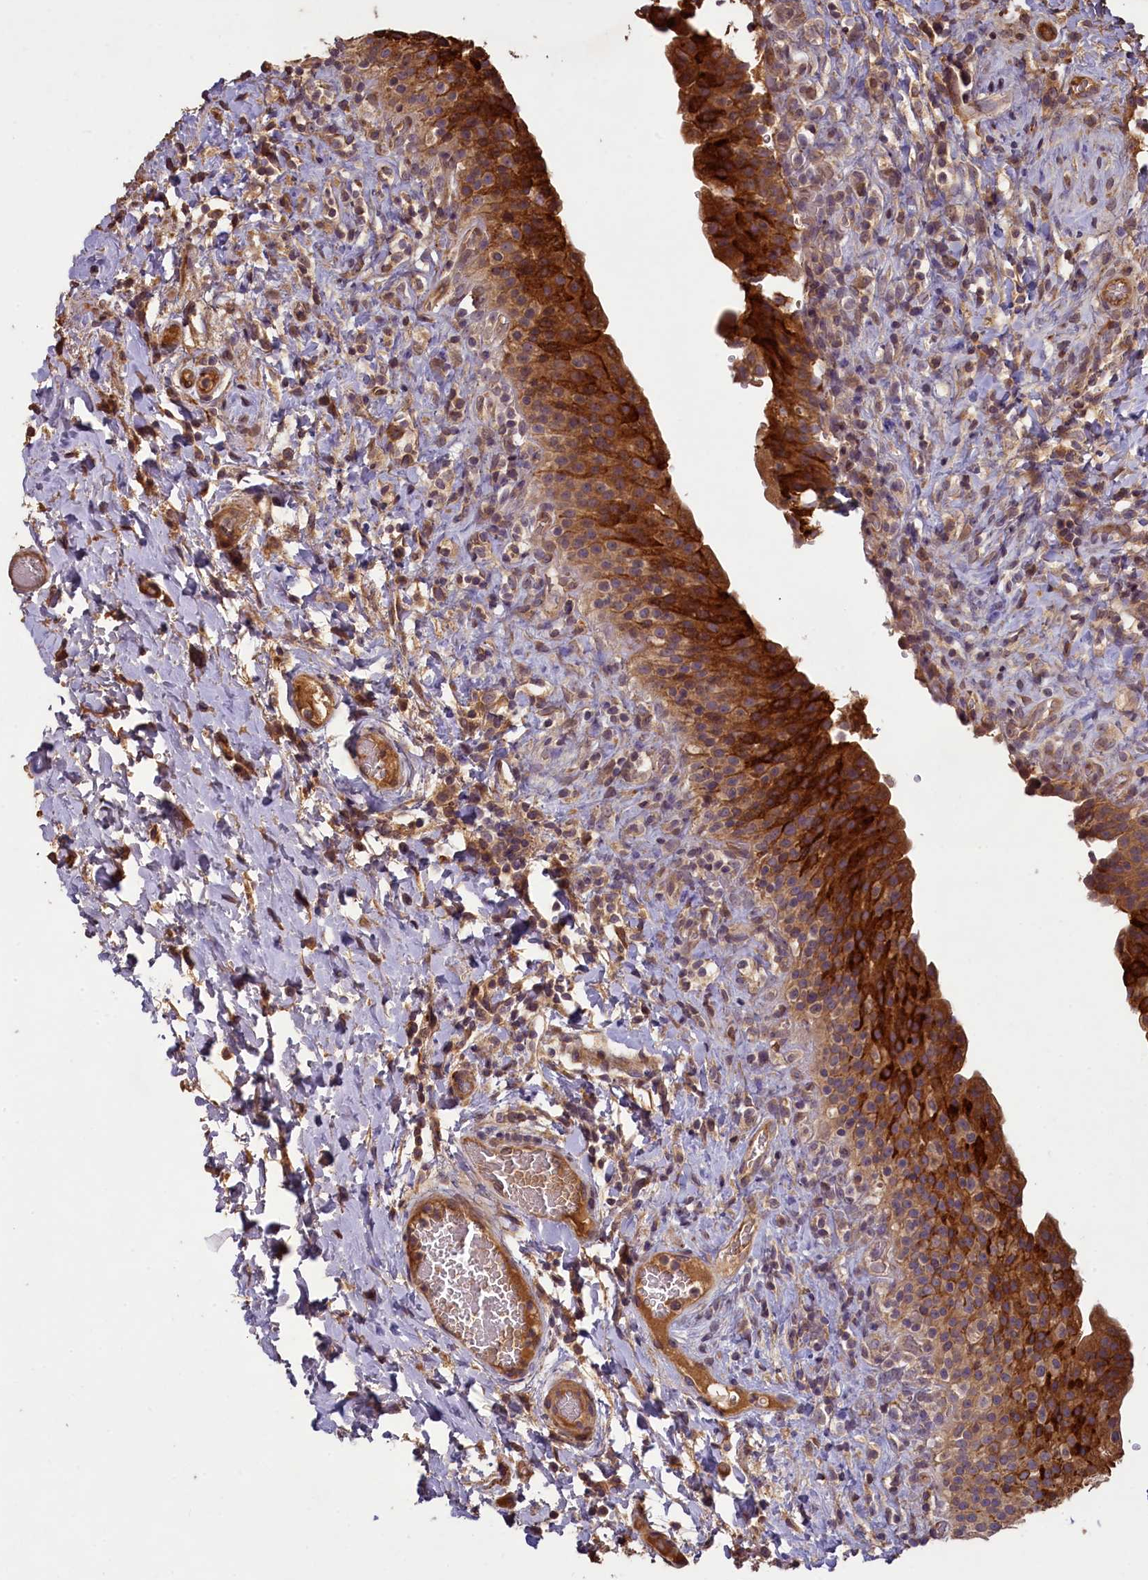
{"staining": {"intensity": "strong", "quantity": ">75%", "location": "cytoplasmic/membranous"}, "tissue": "urinary bladder", "cell_type": "Urothelial cells", "image_type": "normal", "snomed": [{"axis": "morphology", "description": "Normal tissue, NOS"}, {"axis": "morphology", "description": "Inflammation, NOS"}, {"axis": "topography", "description": "Urinary bladder"}], "caption": "Urinary bladder stained with IHC reveals strong cytoplasmic/membranous expression in about >75% of urothelial cells.", "gene": "NUDT6", "patient": {"sex": "male", "age": 64}}